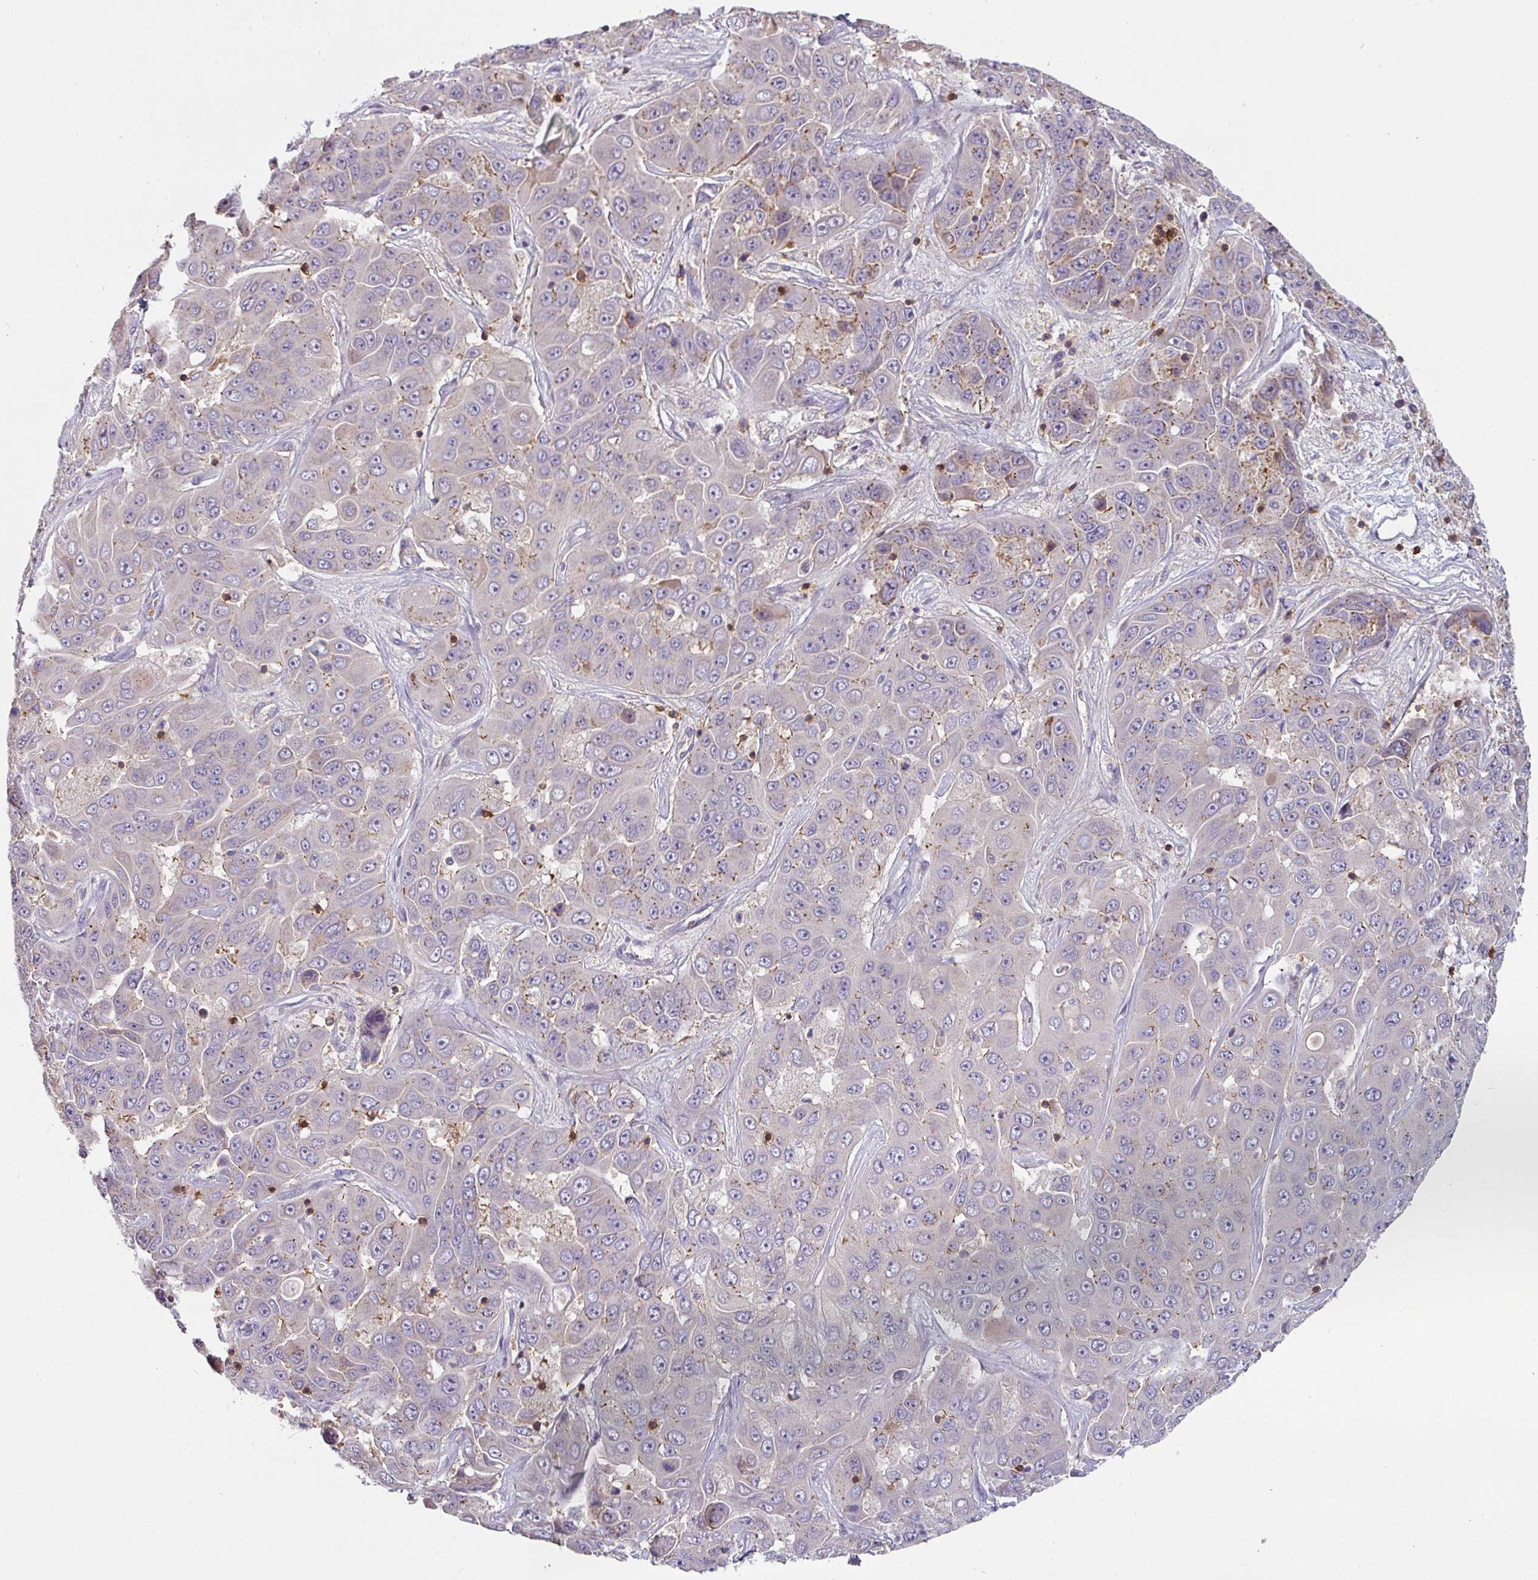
{"staining": {"intensity": "weak", "quantity": "<25%", "location": "cytoplasmic/membranous"}, "tissue": "liver cancer", "cell_type": "Tumor cells", "image_type": "cancer", "snomed": [{"axis": "morphology", "description": "Cholangiocarcinoma"}, {"axis": "topography", "description": "Liver"}], "caption": "Cholangiocarcinoma (liver) was stained to show a protein in brown. There is no significant staining in tumor cells. The staining was performed using DAB (3,3'-diaminobenzidine) to visualize the protein expression in brown, while the nuclei were stained in blue with hematoxylin (Magnification: 20x).", "gene": "CD3G", "patient": {"sex": "female", "age": 52}}